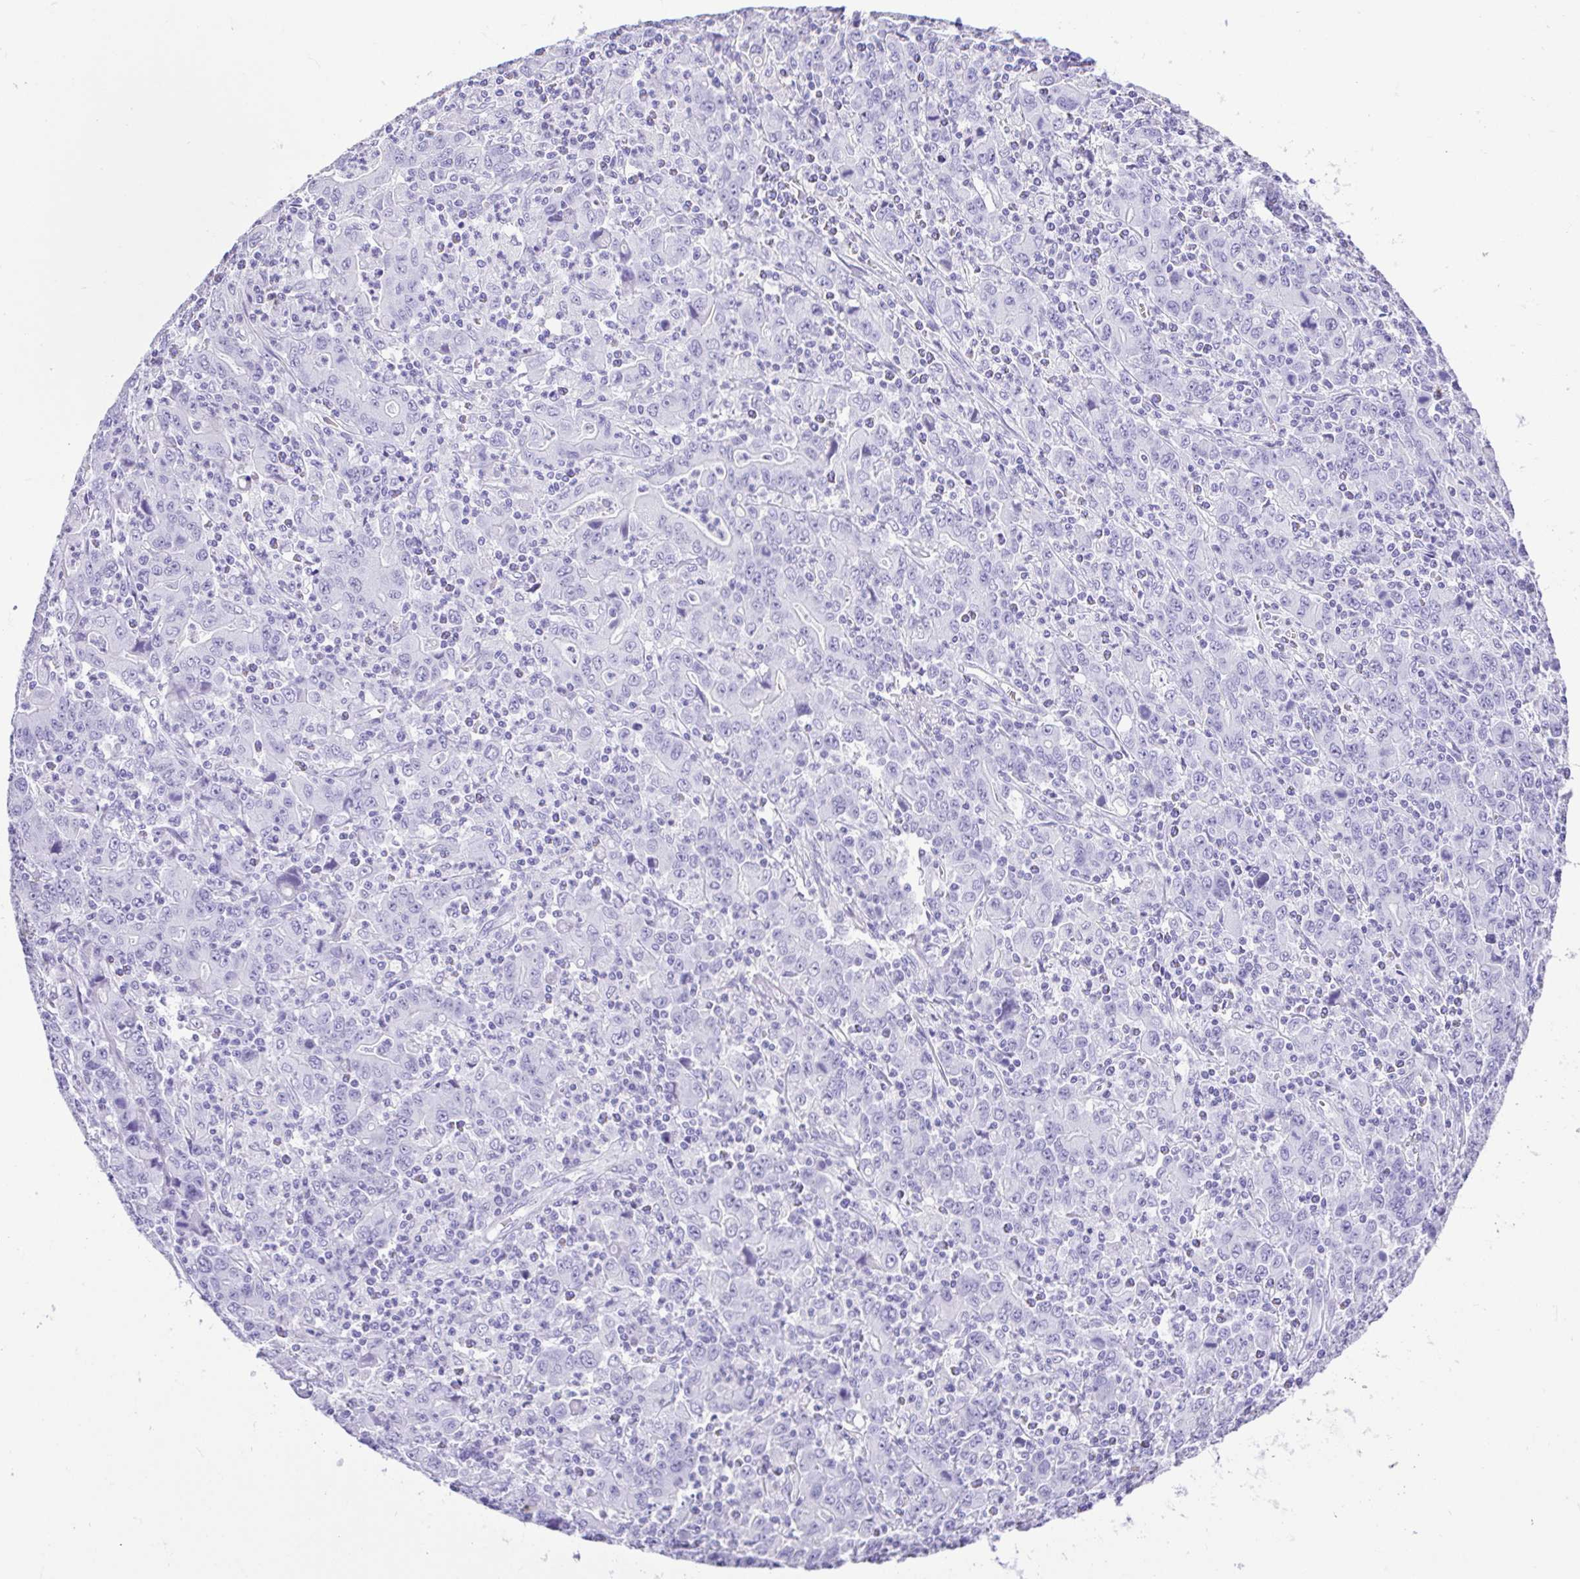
{"staining": {"intensity": "negative", "quantity": "none", "location": "none"}, "tissue": "stomach cancer", "cell_type": "Tumor cells", "image_type": "cancer", "snomed": [{"axis": "morphology", "description": "Adenocarcinoma, NOS"}, {"axis": "topography", "description": "Stomach, upper"}], "caption": "Immunohistochemical staining of adenocarcinoma (stomach) demonstrates no significant positivity in tumor cells.", "gene": "CDSN", "patient": {"sex": "male", "age": 69}}